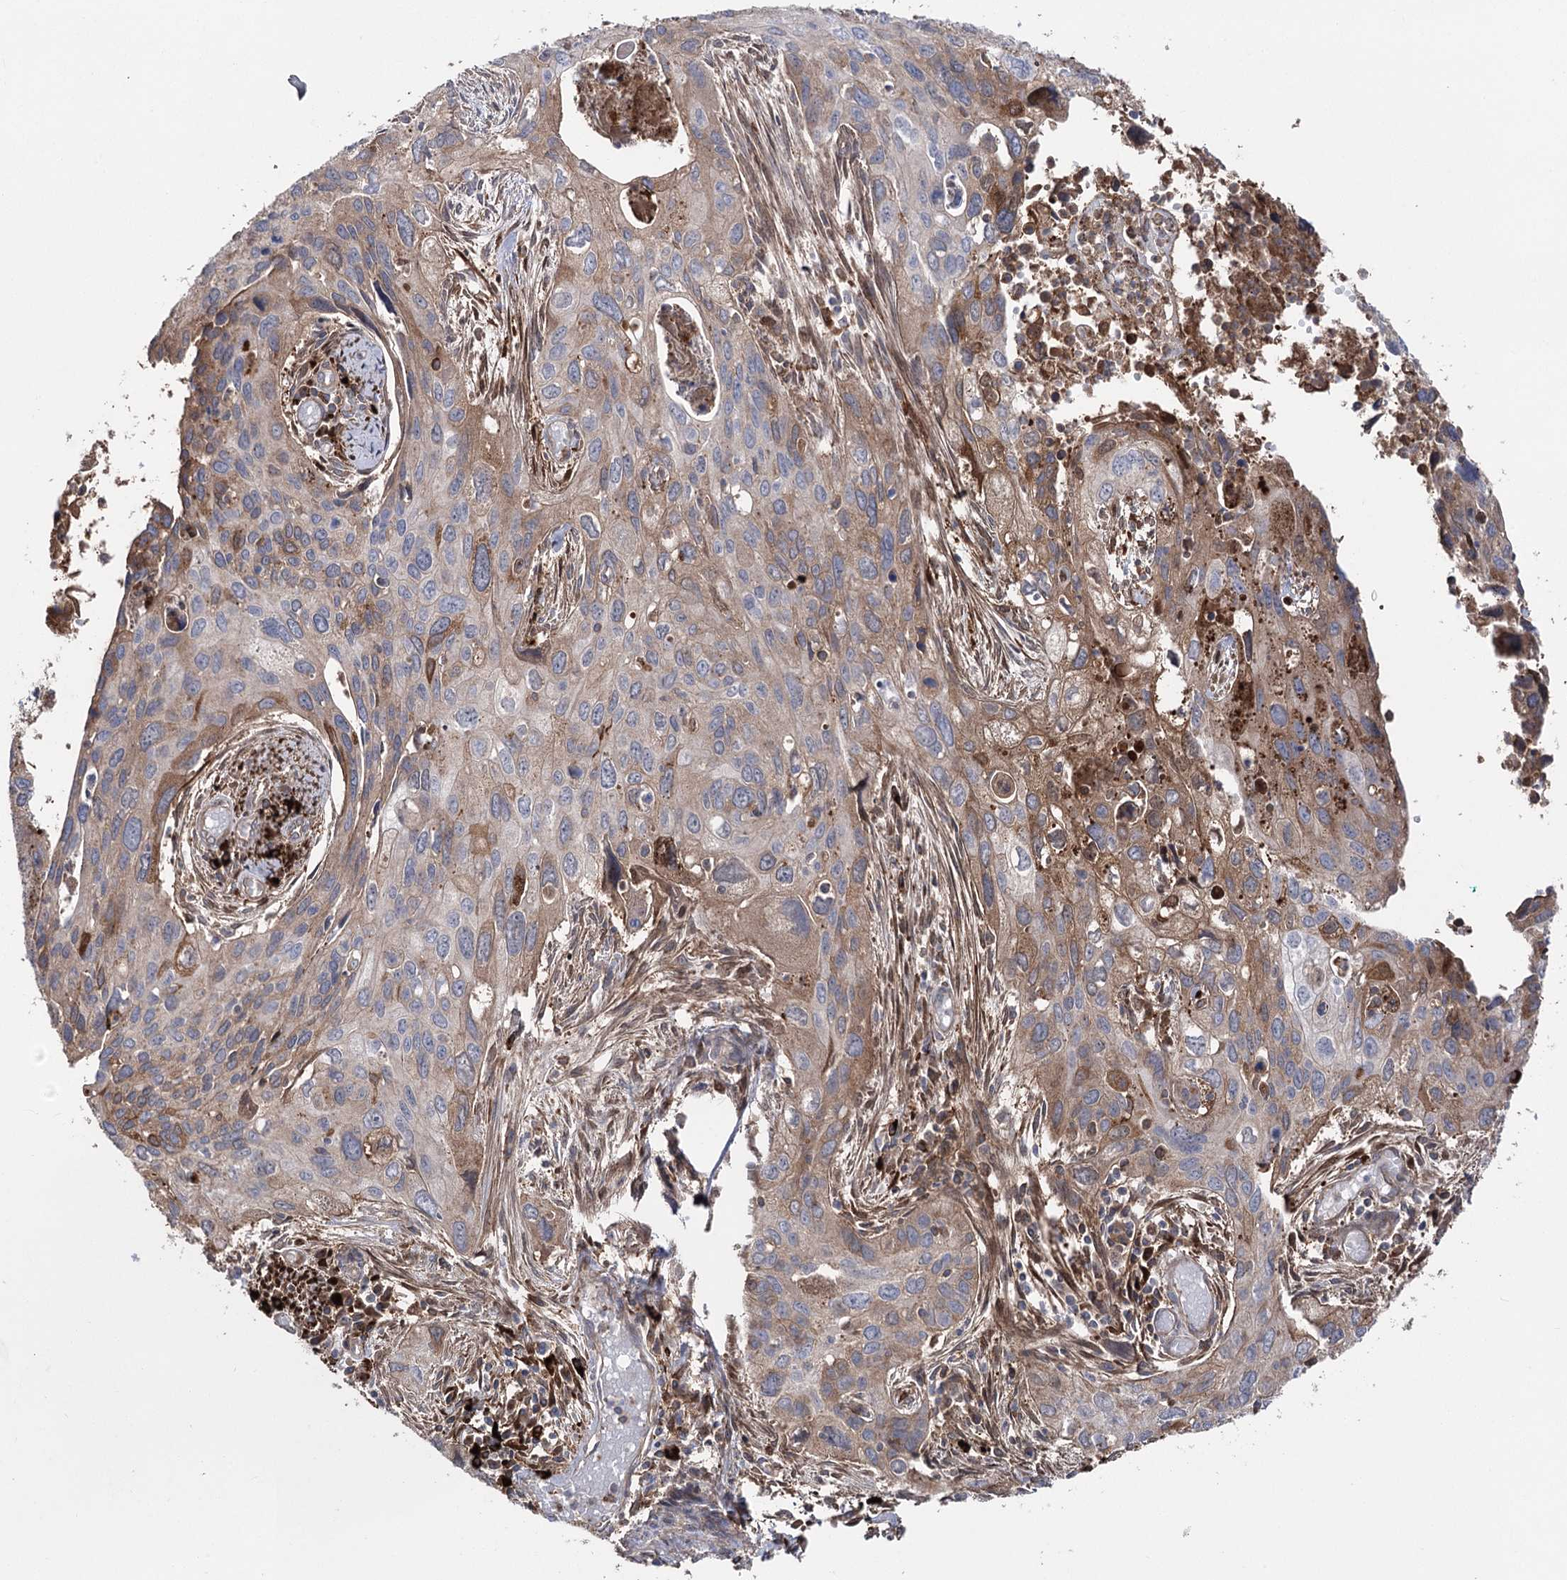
{"staining": {"intensity": "moderate", "quantity": "25%-75%", "location": "cytoplasmic/membranous"}, "tissue": "cervical cancer", "cell_type": "Tumor cells", "image_type": "cancer", "snomed": [{"axis": "morphology", "description": "Squamous cell carcinoma, NOS"}, {"axis": "topography", "description": "Cervix"}], "caption": "A brown stain shows moderate cytoplasmic/membranous expression of a protein in human cervical cancer tumor cells. Using DAB (brown) and hematoxylin (blue) stains, captured at high magnification using brightfield microscopy.", "gene": "OTUD1", "patient": {"sex": "female", "age": 55}}